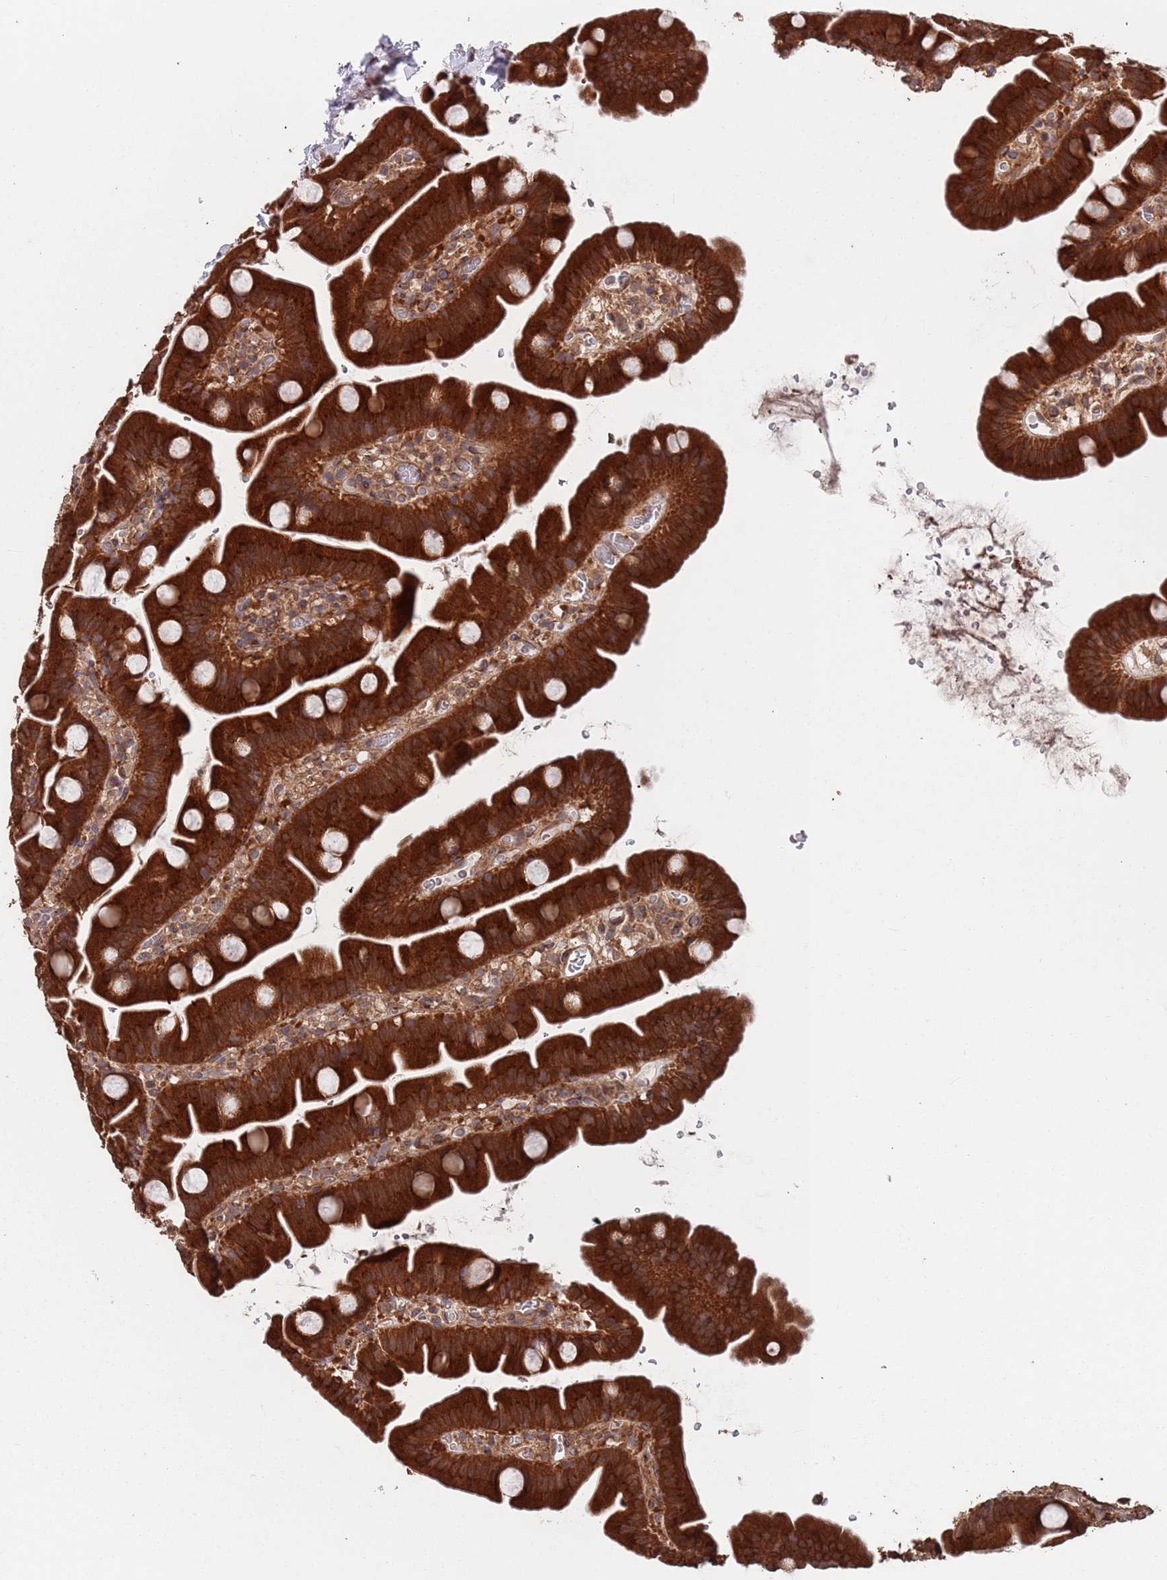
{"staining": {"intensity": "strong", "quantity": ">75%", "location": "cytoplasmic/membranous"}, "tissue": "small intestine", "cell_type": "Glandular cells", "image_type": "normal", "snomed": [{"axis": "morphology", "description": "Normal tissue, NOS"}, {"axis": "topography", "description": "Small intestine"}], "caption": "Immunohistochemistry photomicrograph of unremarkable small intestine stained for a protein (brown), which exhibits high levels of strong cytoplasmic/membranous positivity in about >75% of glandular cells.", "gene": "UNC45A", "patient": {"sex": "female", "age": 68}}